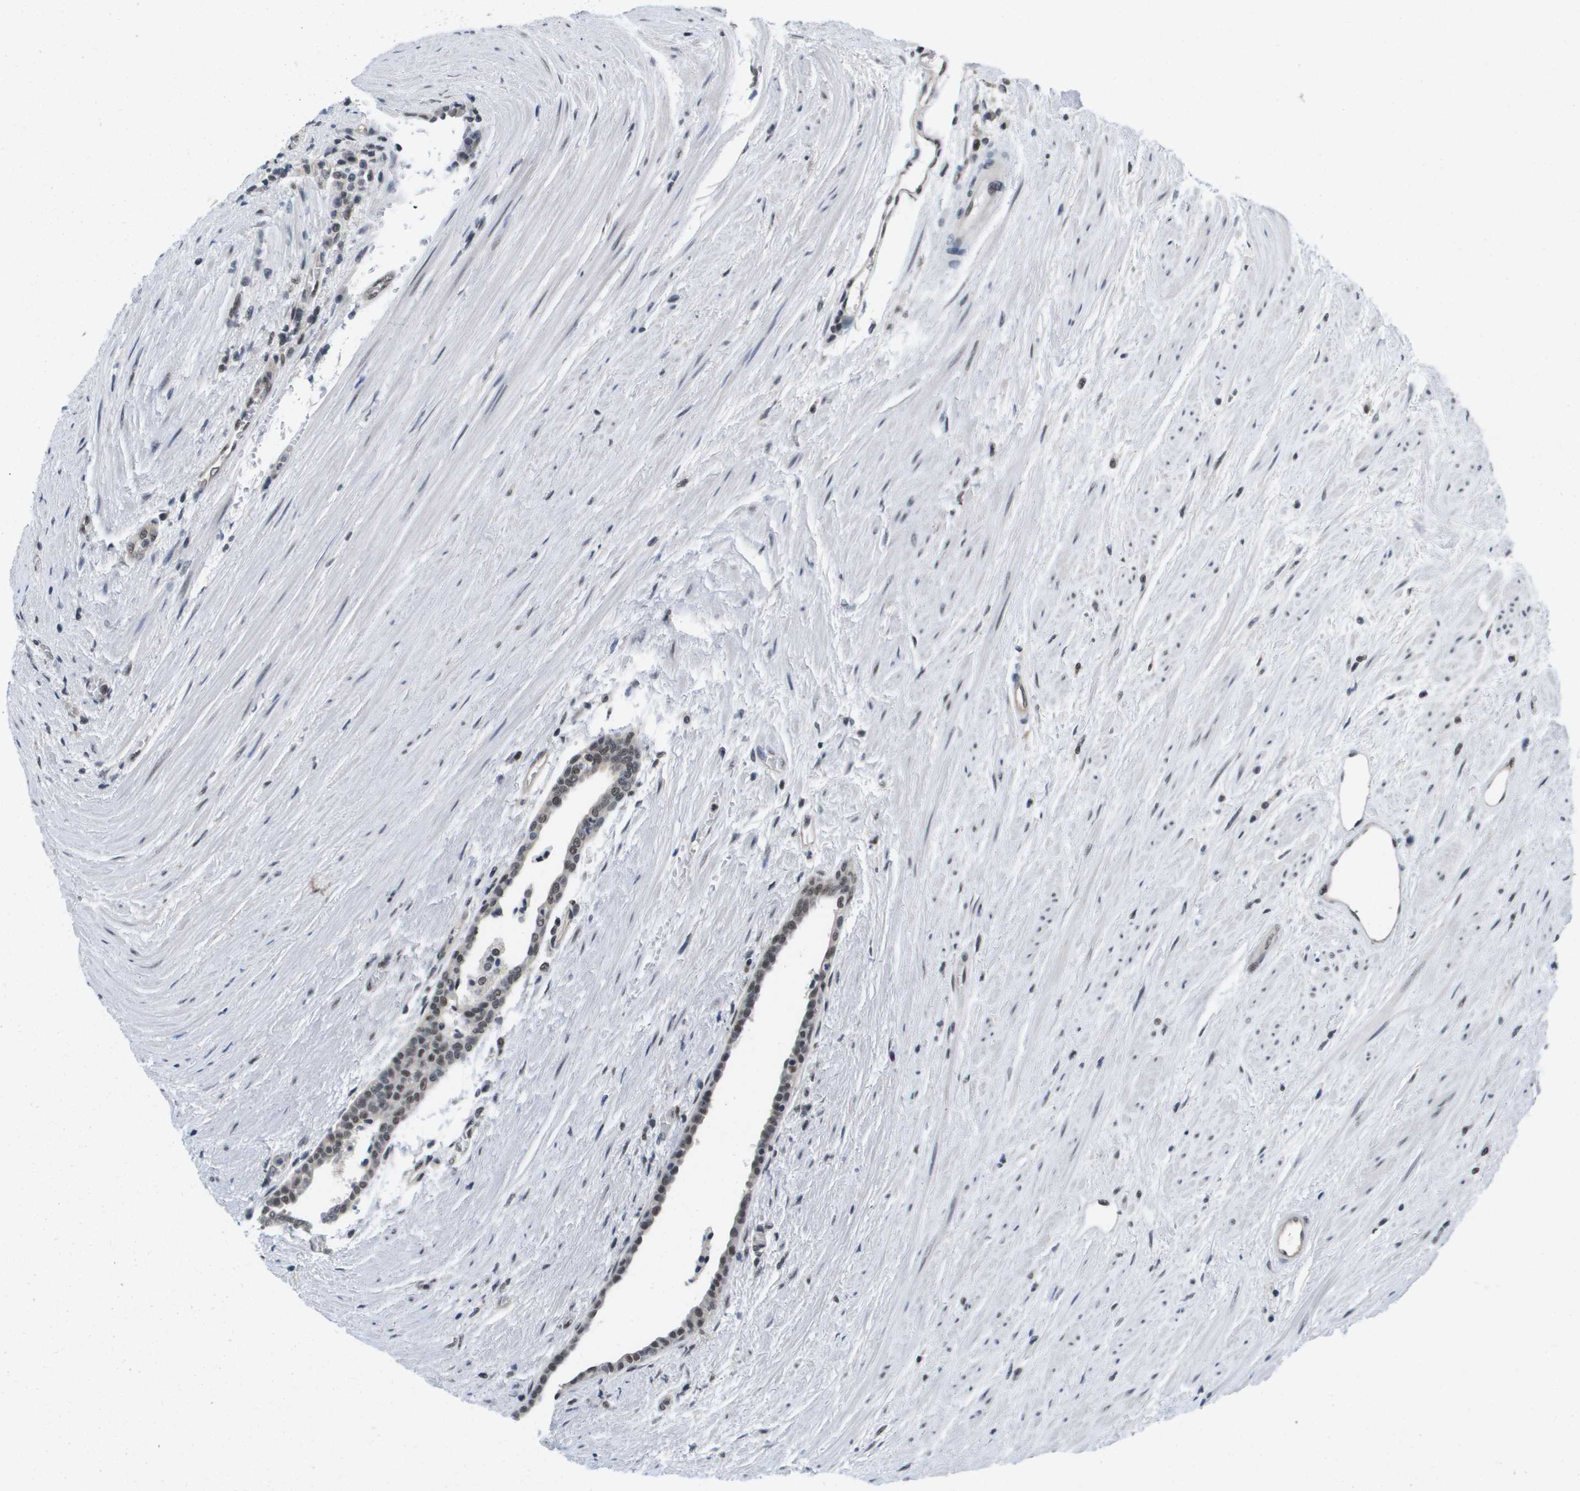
{"staining": {"intensity": "strong", "quantity": "25%-75%", "location": "nuclear"}, "tissue": "prostate cancer", "cell_type": "Tumor cells", "image_type": "cancer", "snomed": [{"axis": "morphology", "description": "Adenocarcinoma, High grade"}, {"axis": "topography", "description": "Prostate"}], "caption": "A micrograph of human prostate adenocarcinoma (high-grade) stained for a protein exhibits strong nuclear brown staining in tumor cells. The staining is performed using DAB (3,3'-diaminobenzidine) brown chromogen to label protein expression. The nuclei are counter-stained blue using hematoxylin.", "gene": "ISY1", "patient": {"sex": "male", "age": 71}}